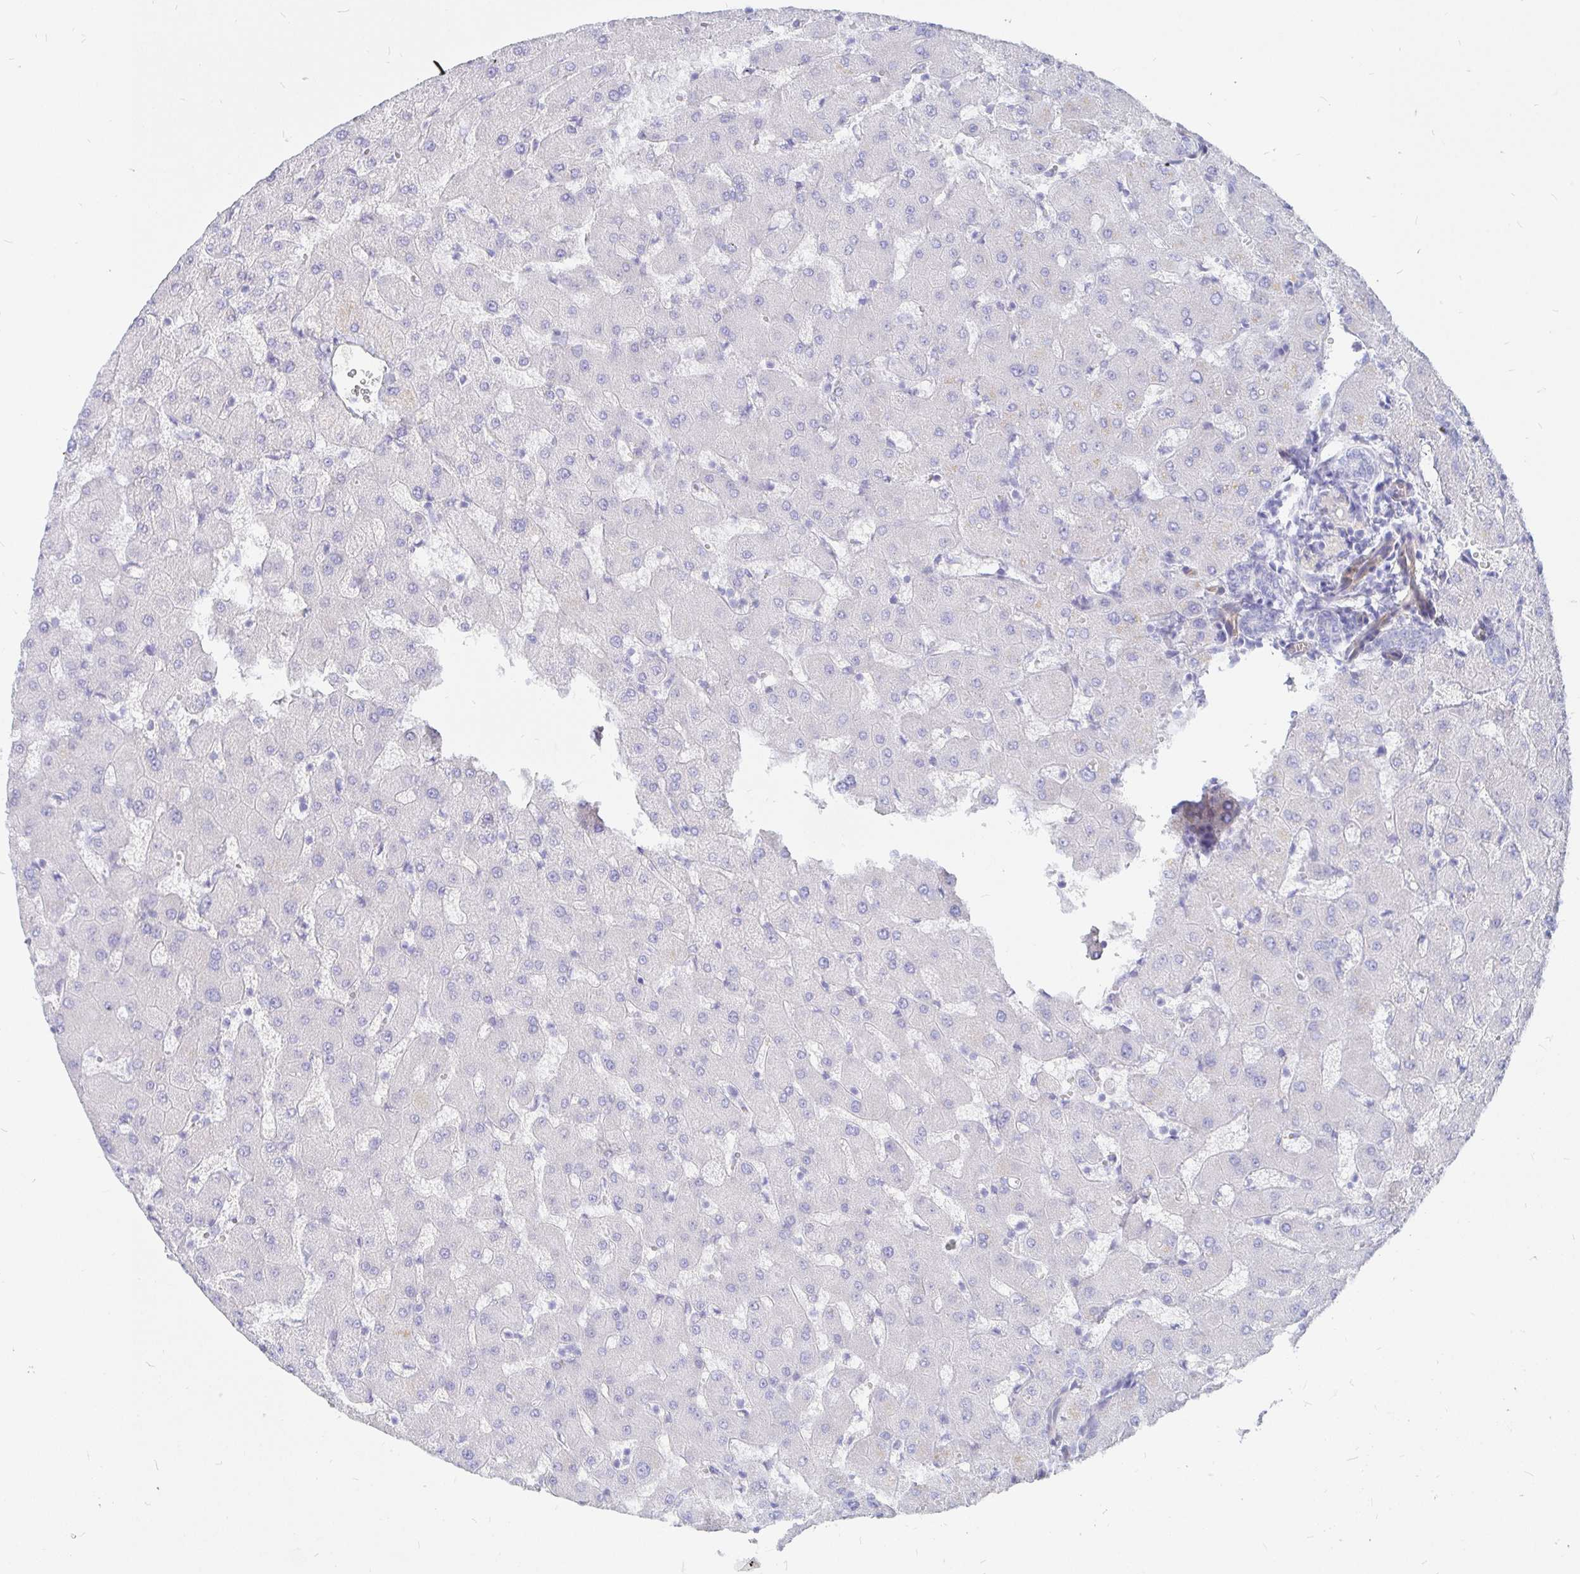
{"staining": {"intensity": "negative", "quantity": "none", "location": "none"}, "tissue": "liver", "cell_type": "Cholangiocytes", "image_type": "normal", "snomed": [{"axis": "morphology", "description": "Normal tissue, NOS"}, {"axis": "topography", "description": "Liver"}], "caption": "IHC of benign liver reveals no staining in cholangiocytes. (DAB (3,3'-diaminobenzidine) immunohistochemistry with hematoxylin counter stain).", "gene": "COX16", "patient": {"sex": "female", "age": 63}}